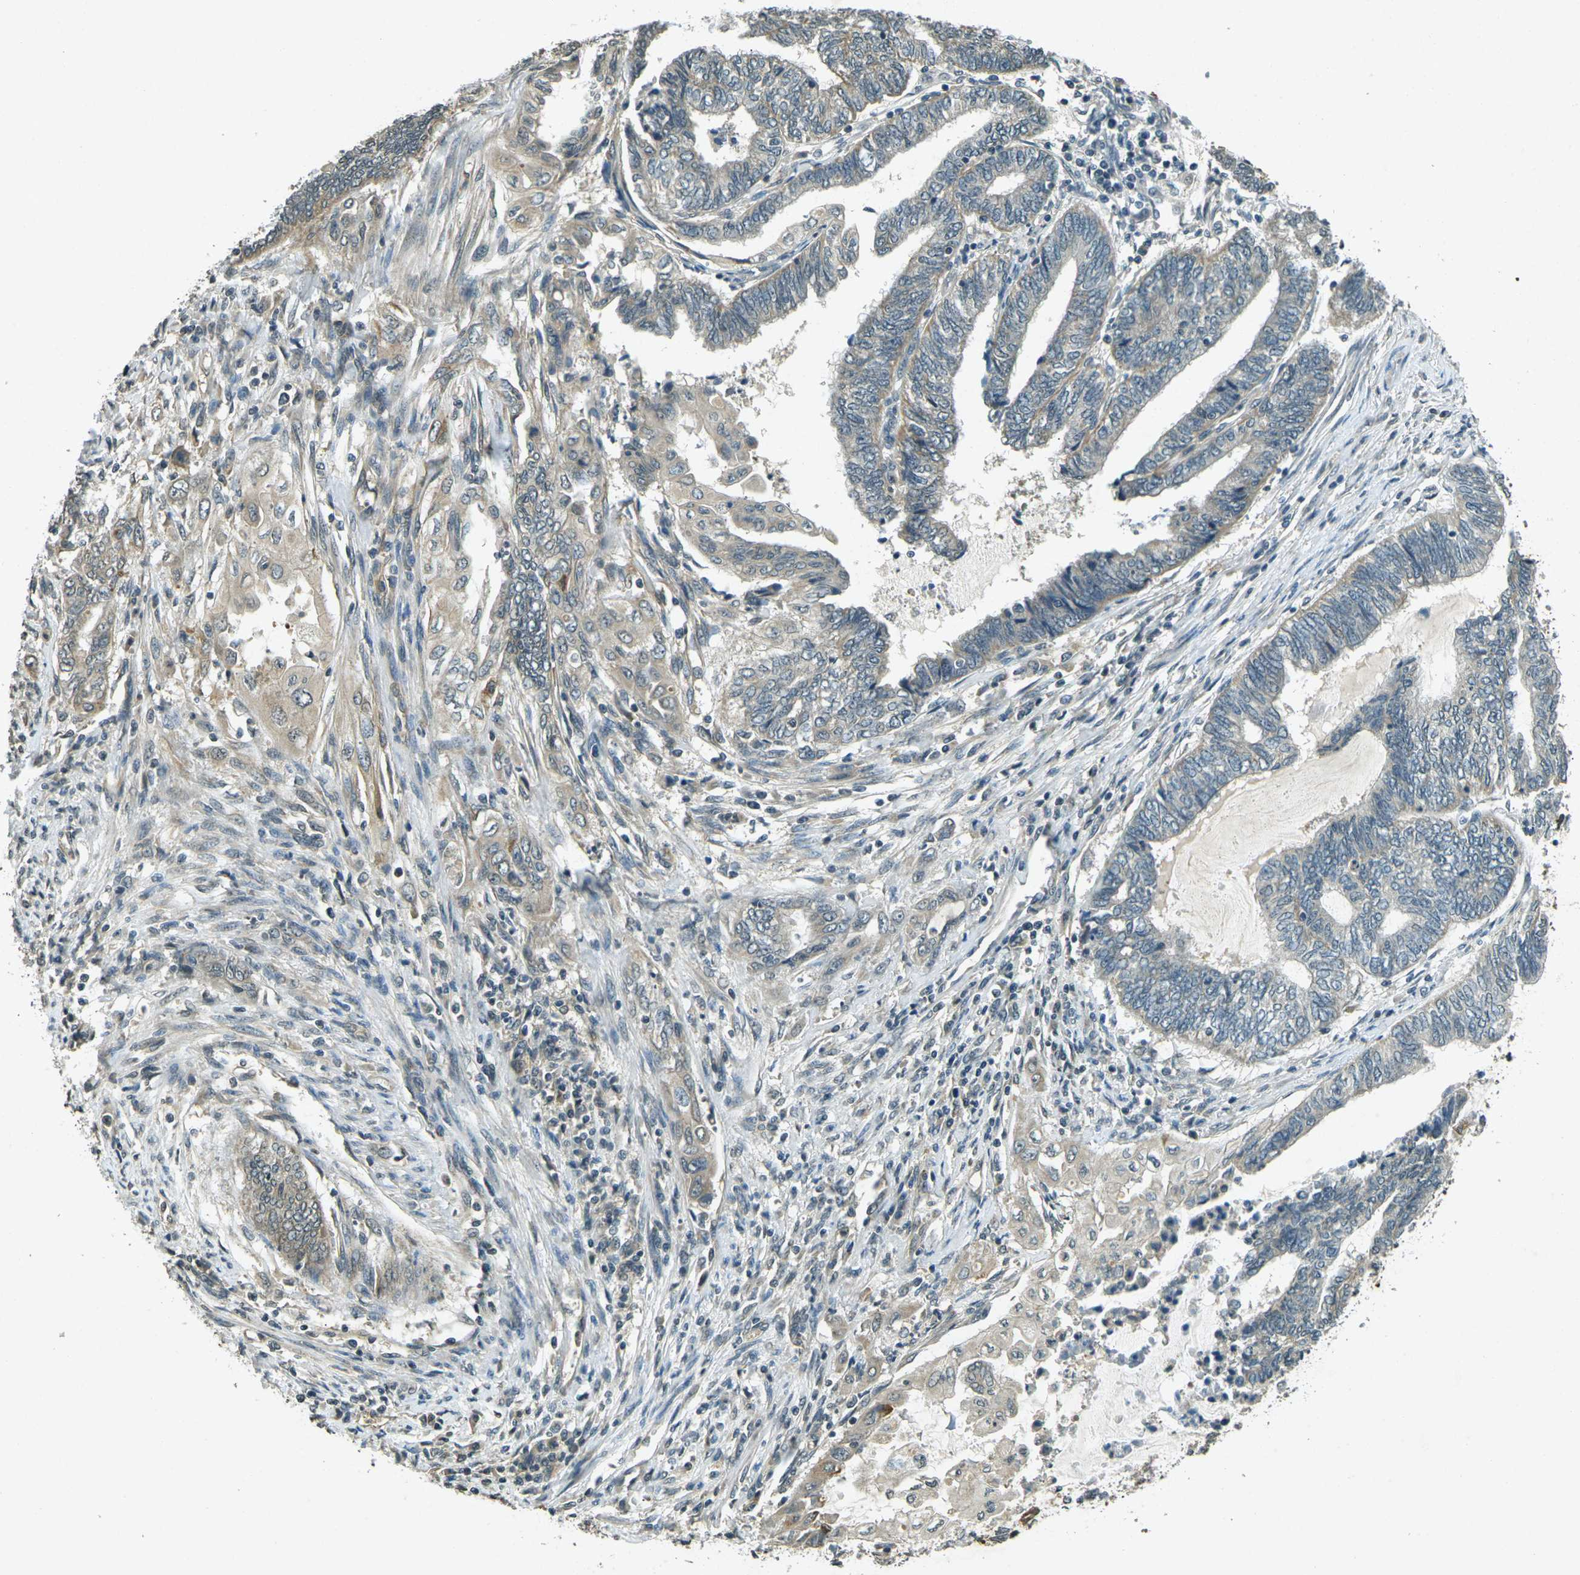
{"staining": {"intensity": "weak", "quantity": "25%-75%", "location": "cytoplasmic/membranous"}, "tissue": "endometrial cancer", "cell_type": "Tumor cells", "image_type": "cancer", "snomed": [{"axis": "morphology", "description": "Adenocarcinoma, NOS"}, {"axis": "topography", "description": "Uterus"}, {"axis": "topography", "description": "Endometrium"}], "caption": "Immunohistochemistry micrograph of neoplastic tissue: adenocarcinoma (endometrial) stained using IHC shows low levels of weak protein expression localized specifically in the cytoplasmic/membranous of tumor cells, appearing as a cytoplasmic/membranous brown color.", "gene": "PDE2A", "patient": {"sex": "female", "age": 70}}